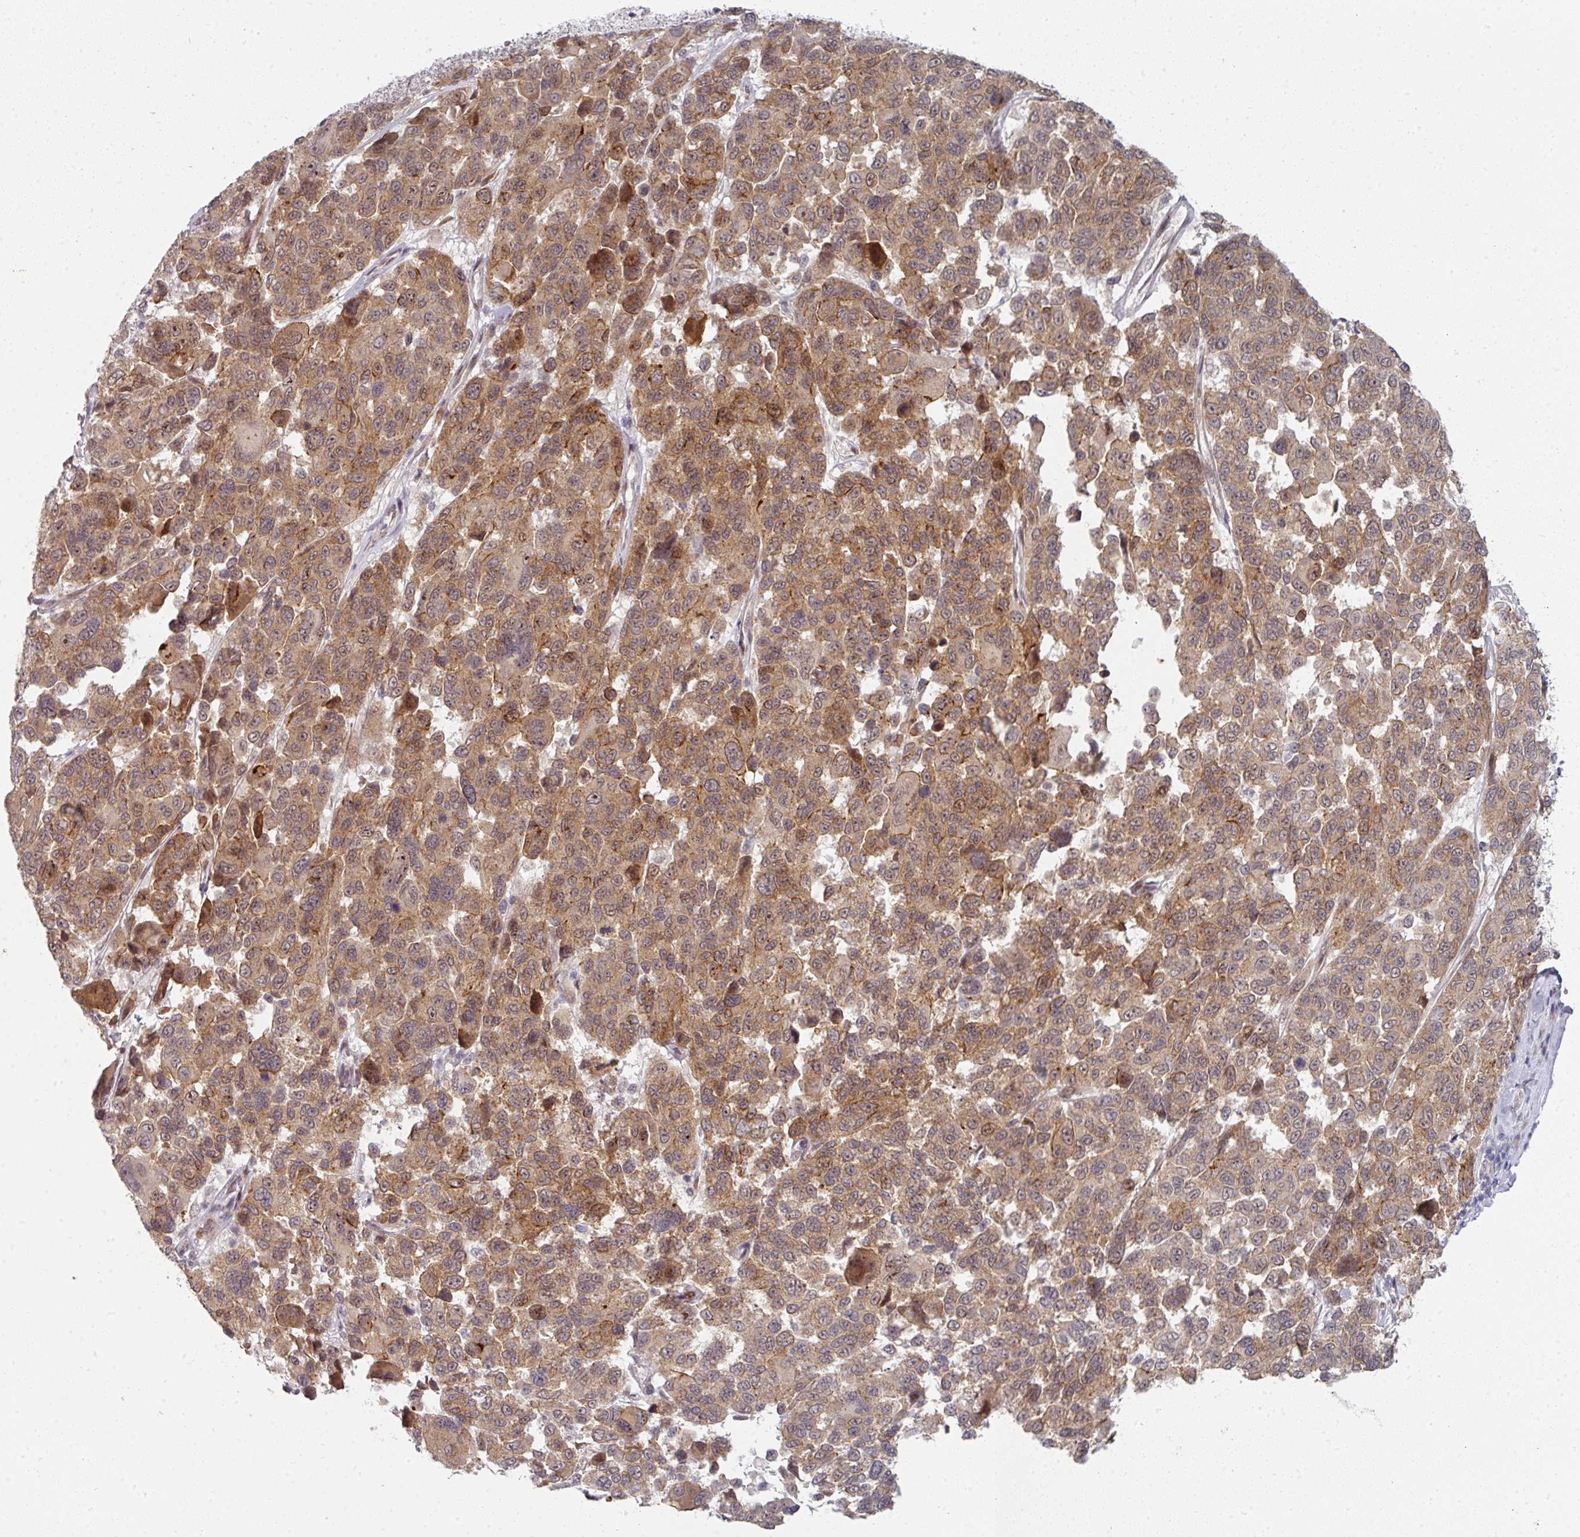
{"staining": {"intensity": "moderate", "quantity": "25%-75%", "location": "cytoplasmic/membranous"}, "tissue": "melanoma", "cell_type": "Tumor cells", "image_type": "cancer", "snomed": [{"axis": "morphology", "description": "Malignant melanoma, NOS"}, {"axis": "topography", "description": "Skin"}], "caption": "Human malignant melanoma stained with a protein marker reveals moderate staining in tumor cells.", "gene": "TMCC1", "patient": {"sex": "female", "age": 66}}